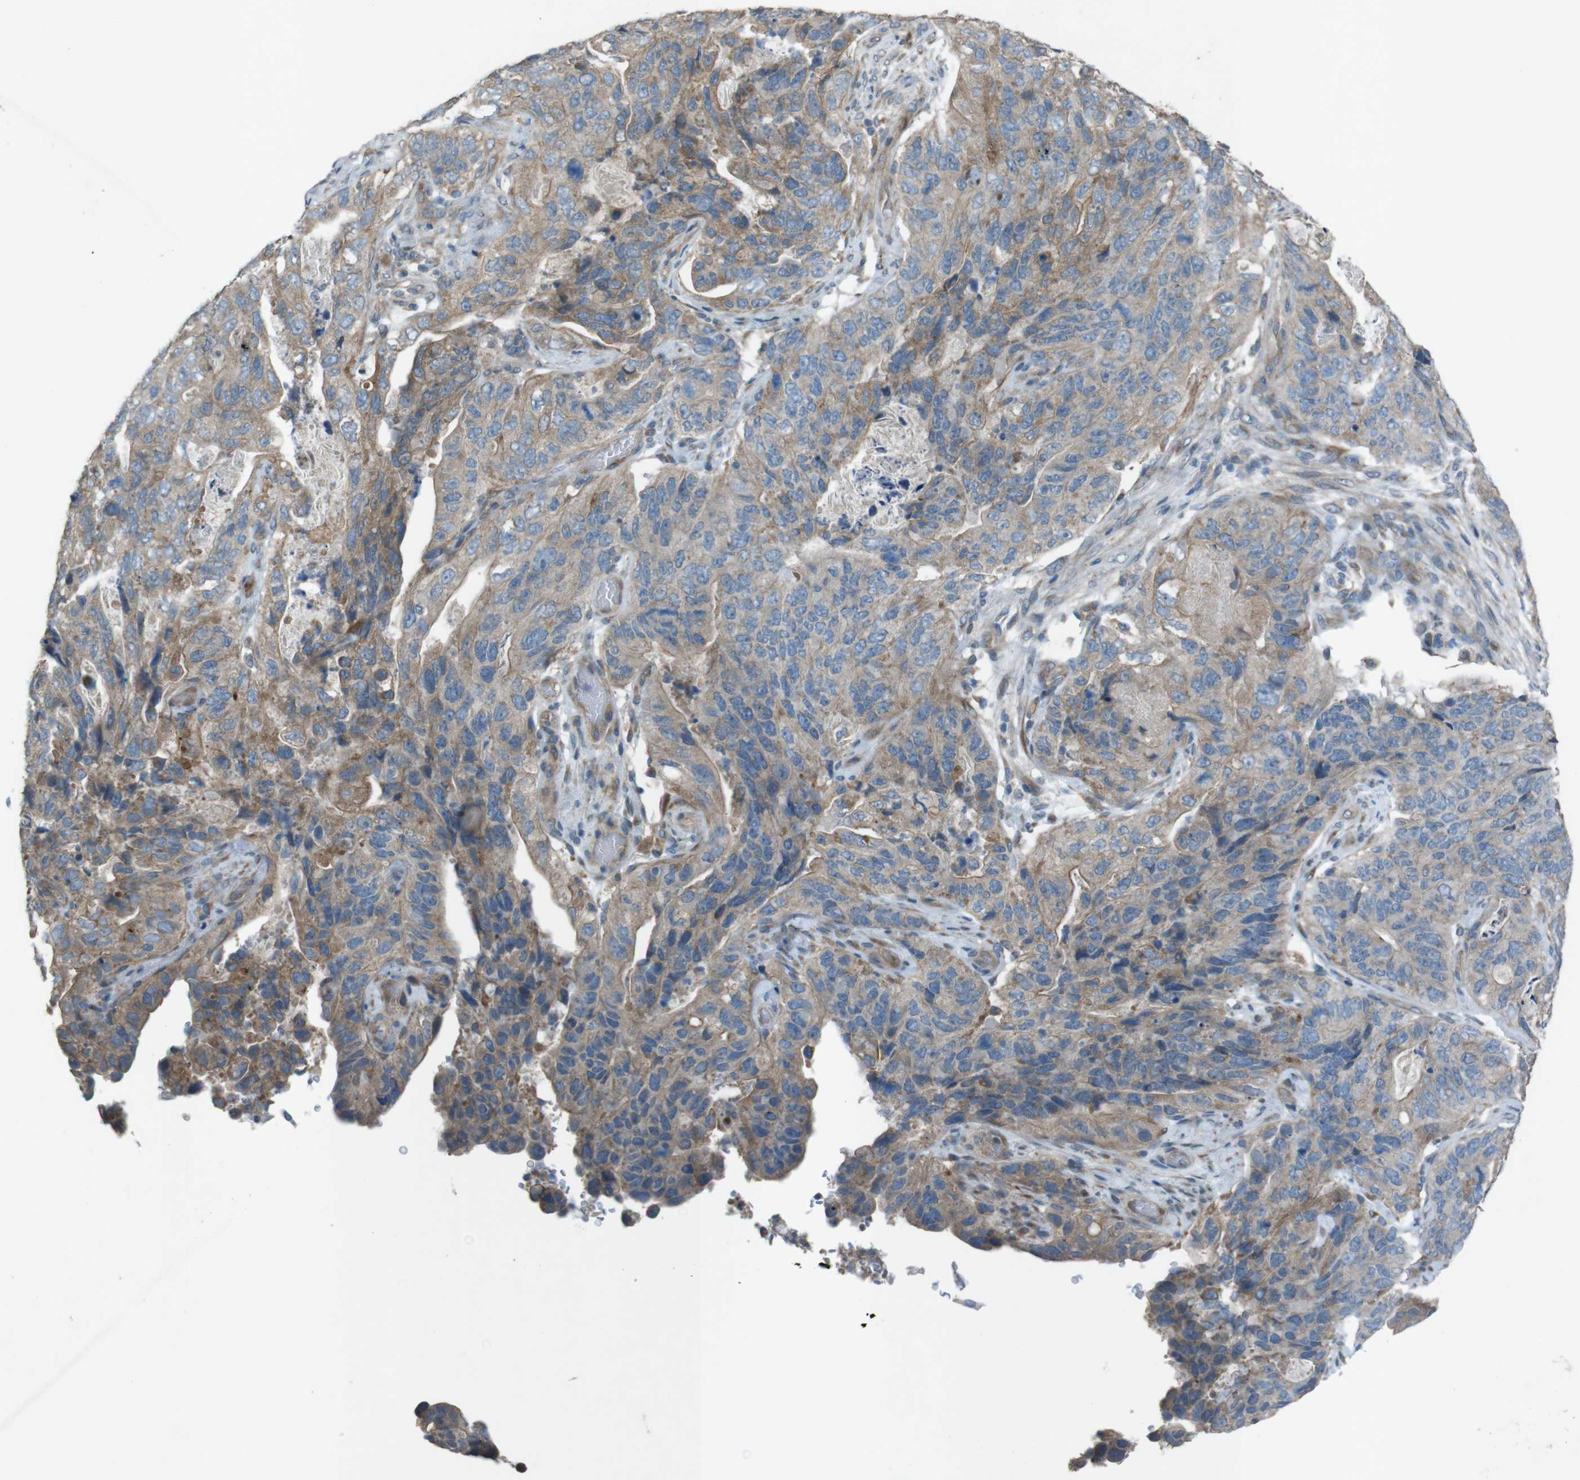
{"staining": {"intensity": "weak", "quantity": ">75%", "location": "cytoplasmic/membranous"}, "tissue": "stomach cancer", "cell_type": "Tumor cells", "image_type": "cancer", "snomed": [{"axis": "morphology", "description": "Adenocarcinoma, NOS"}, {"axis": "topography", "description": "Stomach"}], "caption": "The histopathology image displays immunohistochemical staining of stomach cancer. There is weak cytoplasmic/membranous expression is seen in about >75% of tumor cells.", "gene": "TMEM41B", "patient": {"sex": "female", "age": 89}}